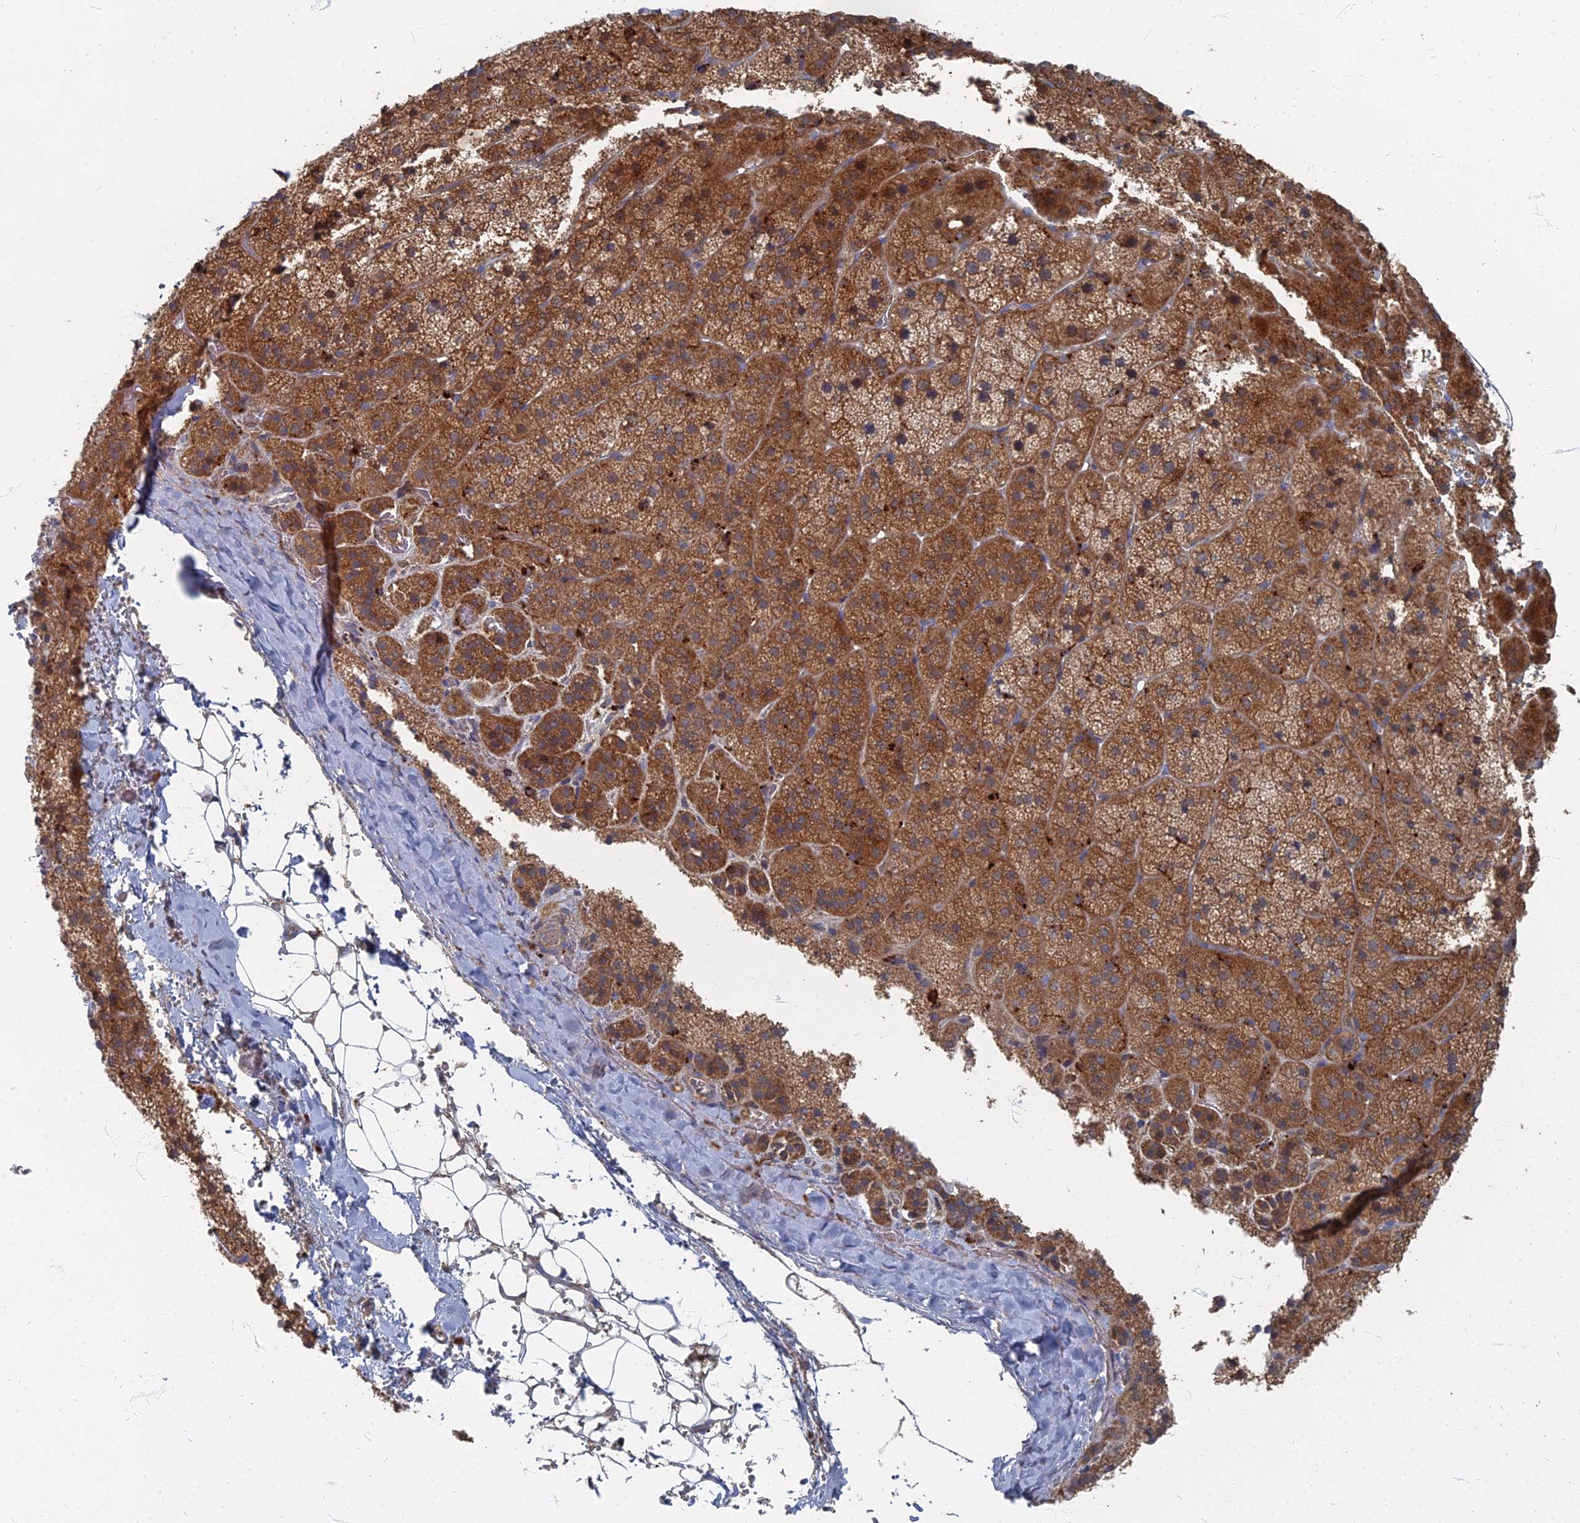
{"staining": {"intensity": "strong", "quantity": "25%-75%", "location": "cytoplasmic/membranous"}, "tissue": "adrenal gland", "cell_type": "Glandular cells", "image_type": "normal", "snomed": [{"axis": "morphology", "description": "Normal tissue, NOS"}, {"axis": "topography", "description": "Adrenal gland"}], "caption": "This image shows immunohistochemistry staining of normal human adrenal gland, with high strong cytoplasmic/membranous staining in about 25%-75% of glandular cells.", "gene": "PPCDC", "patient": {"sex": "female", "age": 44}}